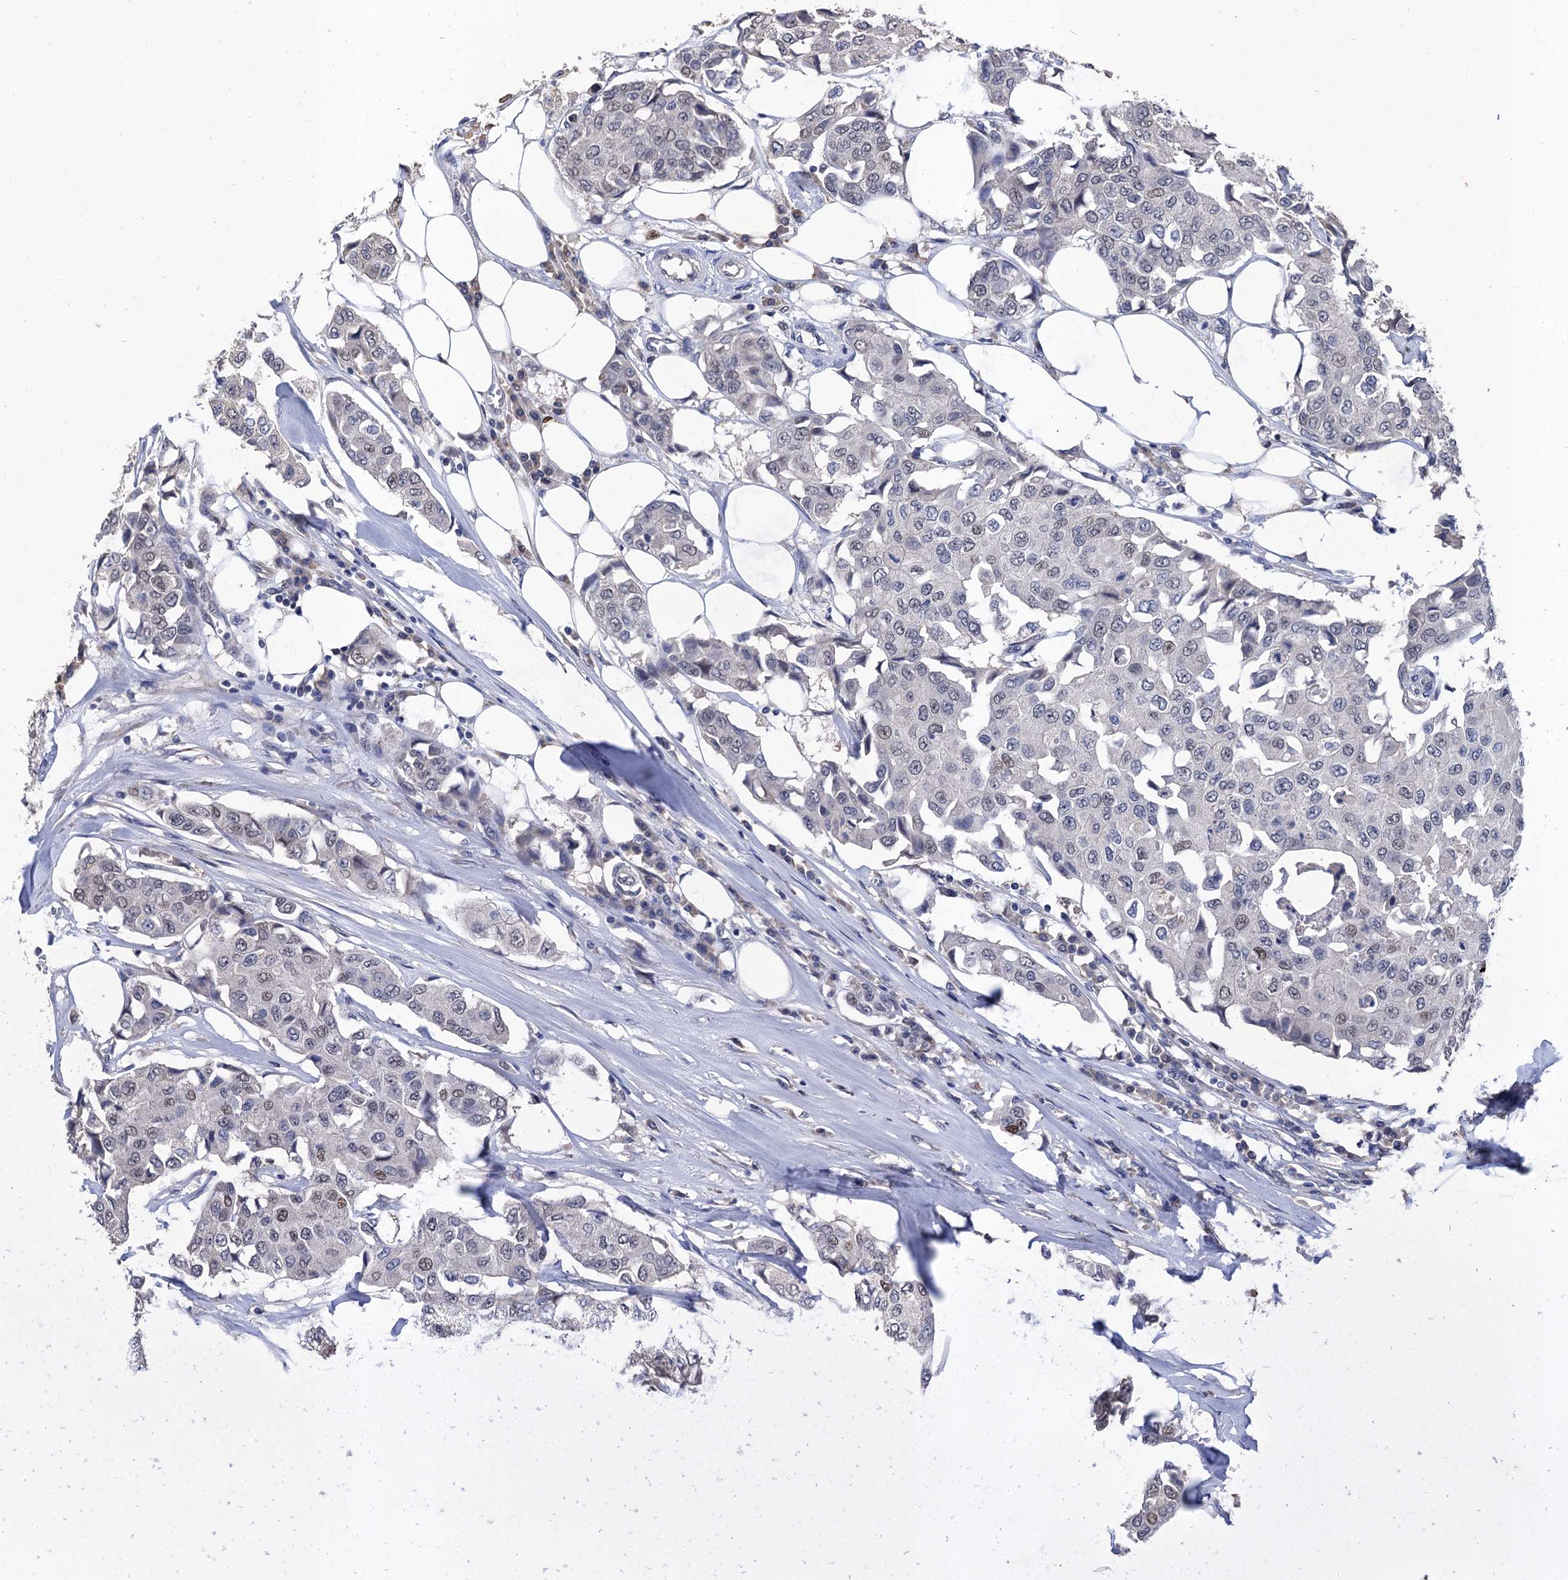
{"staining": {"intensity": "weak", "quantity": "<25%", "location": "nuclear"}, "tissue": "breast cancer", "cell_type": "Tumor cells", "image_type": "cancer", "snomed": [{"axis": "morphology", "description": "Duct carcinoma"}, {"axis": "topography", "description": "Breast"}], "caption": "Immunohistochemical staining of breast cancer shows no significant positivity in tumor cells. The staining was performed using DAB (3,3'-diaminobenzidine) to visualize the protein expression in brown, while the nuclei were stained in blue with hematoxylin (Magnification: 20x).", "gene": "TSEN34", "patient": {"sex": "female", "age": 80}}